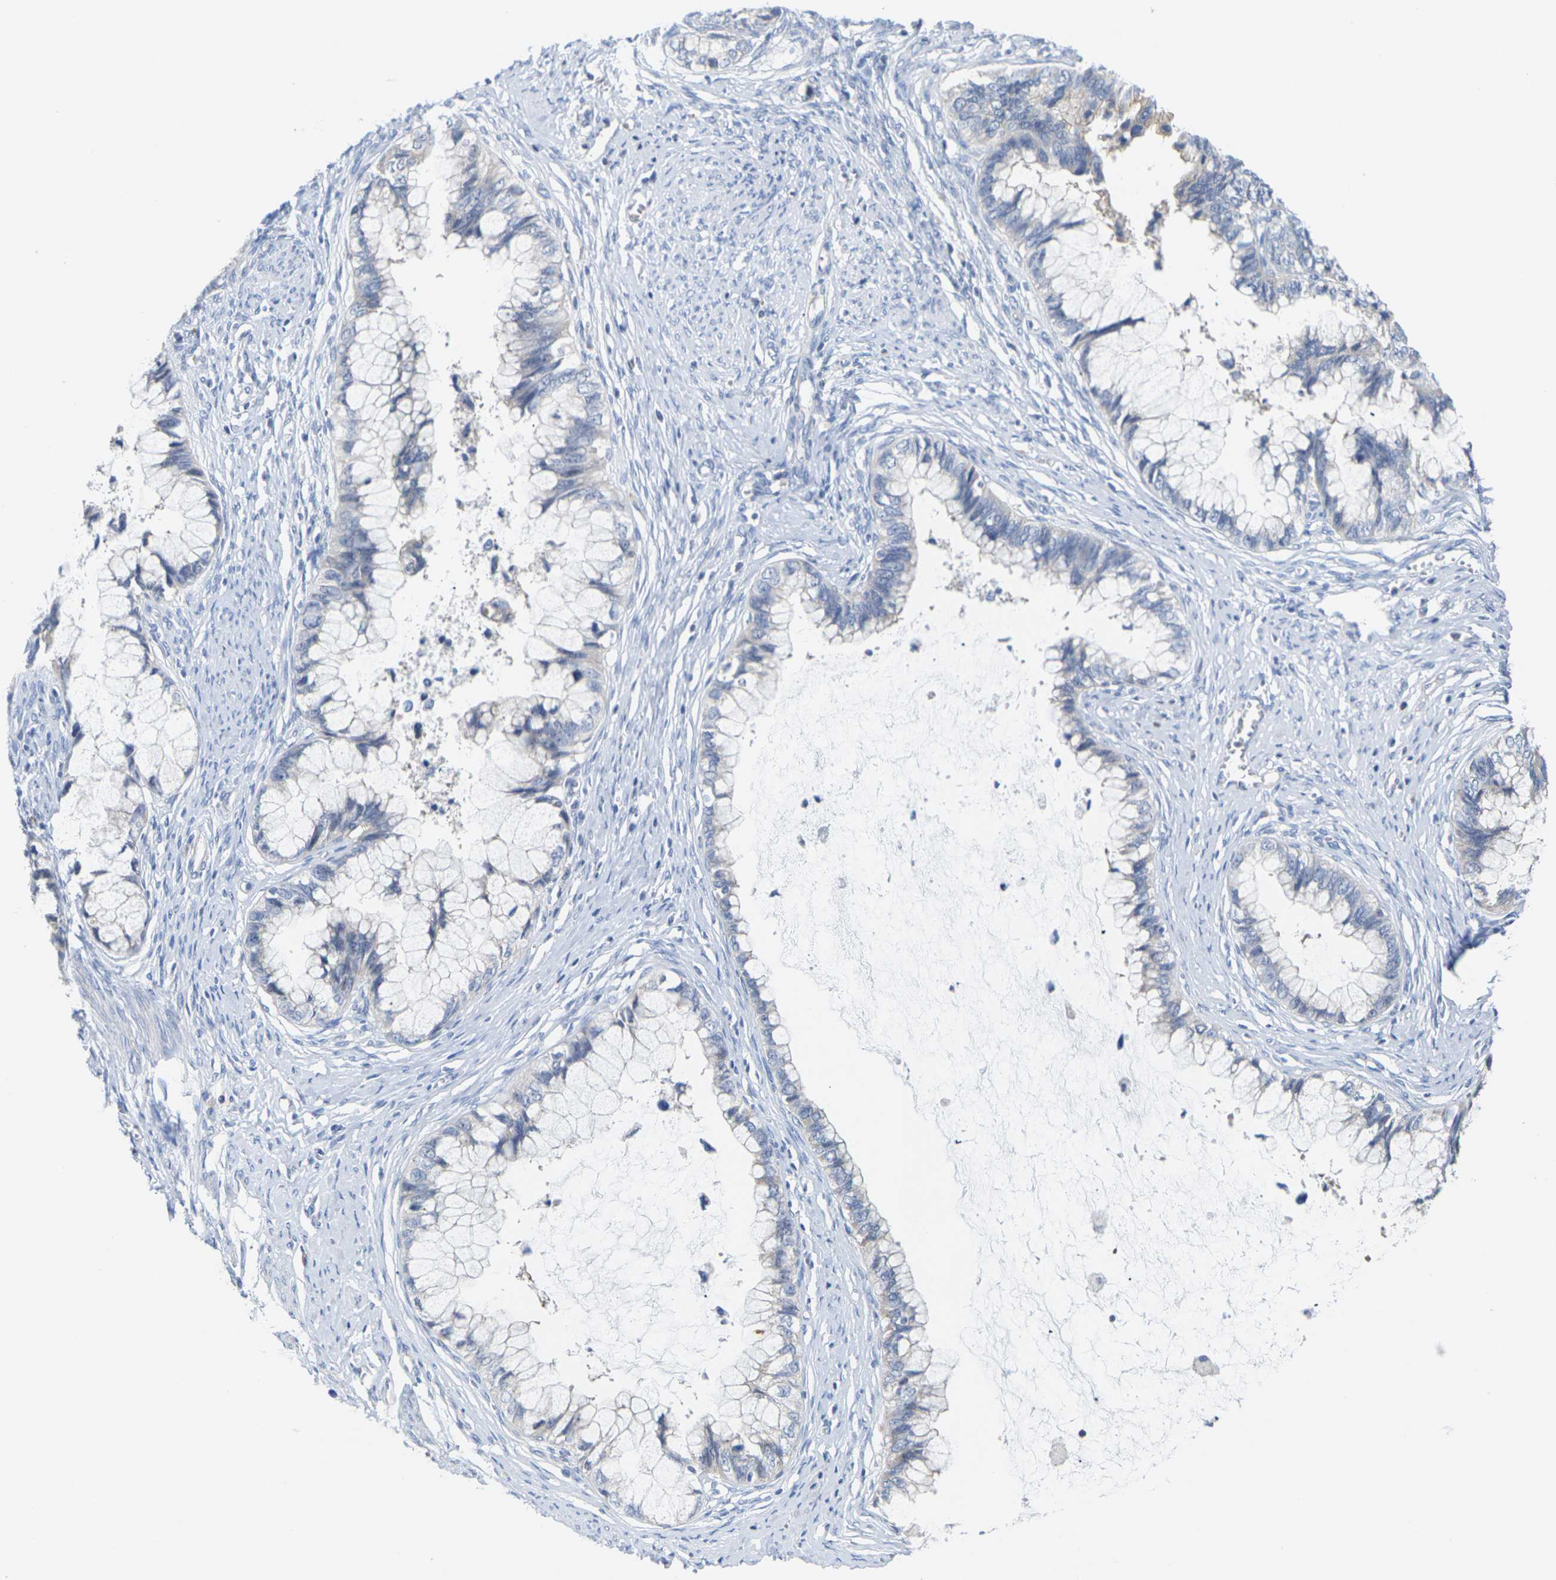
{"staining": {"intensity": "moderate", "quantity": "<25%", "location": "cytoplasmic/membranous"}, "tissue": "cervical cancer", "cell_type": "Tumor cells", "image_type": "cancer", "snomed": [{"axis": "morphology", "description": "Adenocarcinoma, NOS"}, {"axis": "topography", "description": "Cervix"}], "caption": "Immunohistochemistry (DAB (3,3'-diaminobenzidine)) staining of adenocarcinoma (cervical) demonstrates moderate cytoplasmic/membranous protein staining in approximately <25% of tumor cells.", "gene": "TMCO4", "patient": {"sex": "female", "age": 44}}